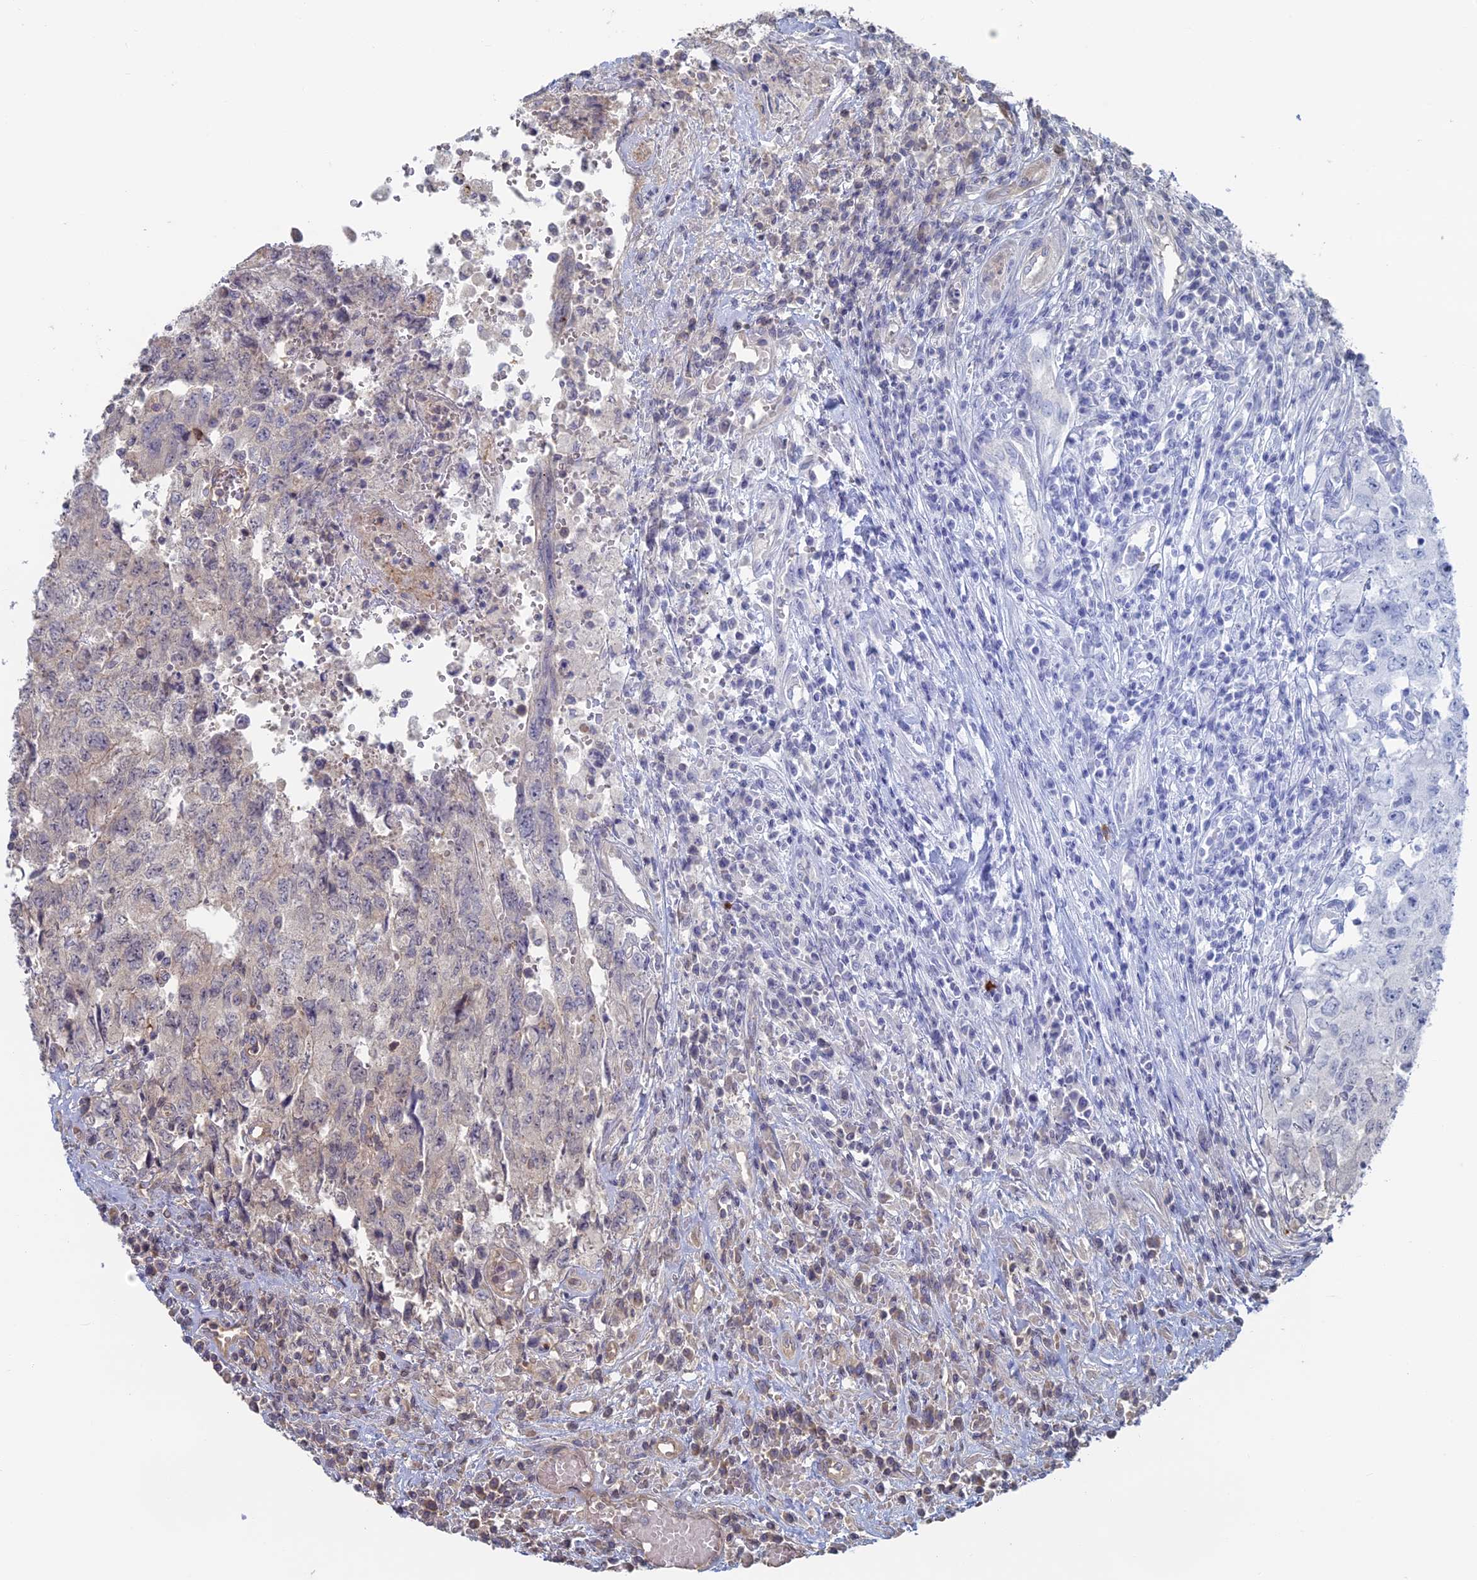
{"staining": {"intensity": "negative", "quantity": "none", "location": "none"}, "tissue": "testis cancer", "cell_type": "Tumor cells", "image_type": "cancer", "snomed": [{"axis": "morphology", "description": "Carcinoma, Embryonal, NOS"}, {"axis": "topography", "description": "Testis"}], "caption": "Immunohistochemistry (IHC) of embryonal carcinoma (testis) shows no expression in tumor cells. (Immunohistochemistry, brightfield microscopy, high magnification).", "gene": "TBC1D30", "patient": {"sex": "male", "age": 34}}